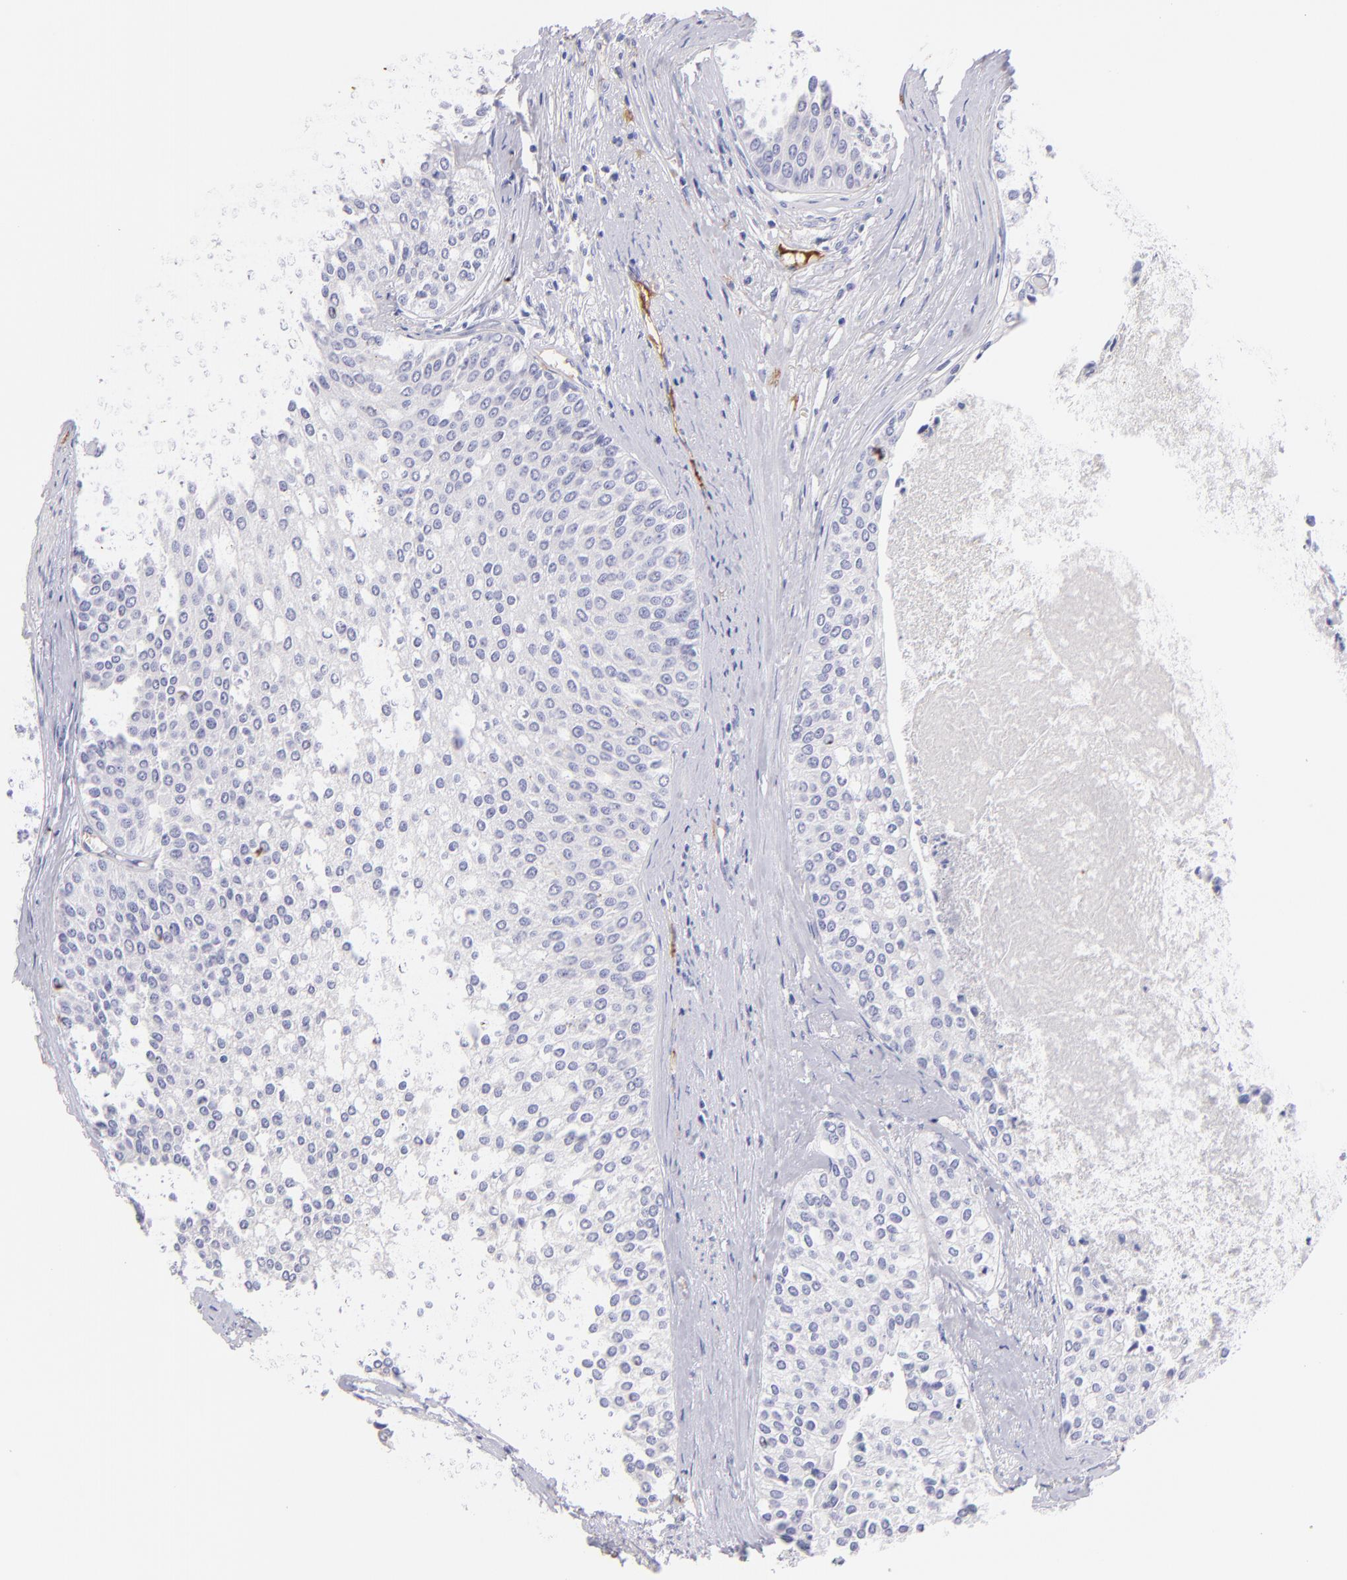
{"staining": {"intensity": "weak", "quantity": "<25%", "location": "cytoplasmic/membranous"}, "tissue": "urothelial cancer", "cell_type": "Tumor cells", "image_type": "cancer", "snomed": [{"axis": "morphology", "description": "Urothelial carcinoma, Low grade"}, {"axis": "topography", "description": "Urinary bladder"}], "caption": "Tumor cells show no significant expression in urothelial carcinoma (low-grade).", "gene": "FGB", "patient": {"sex": "female", "age": 73}}